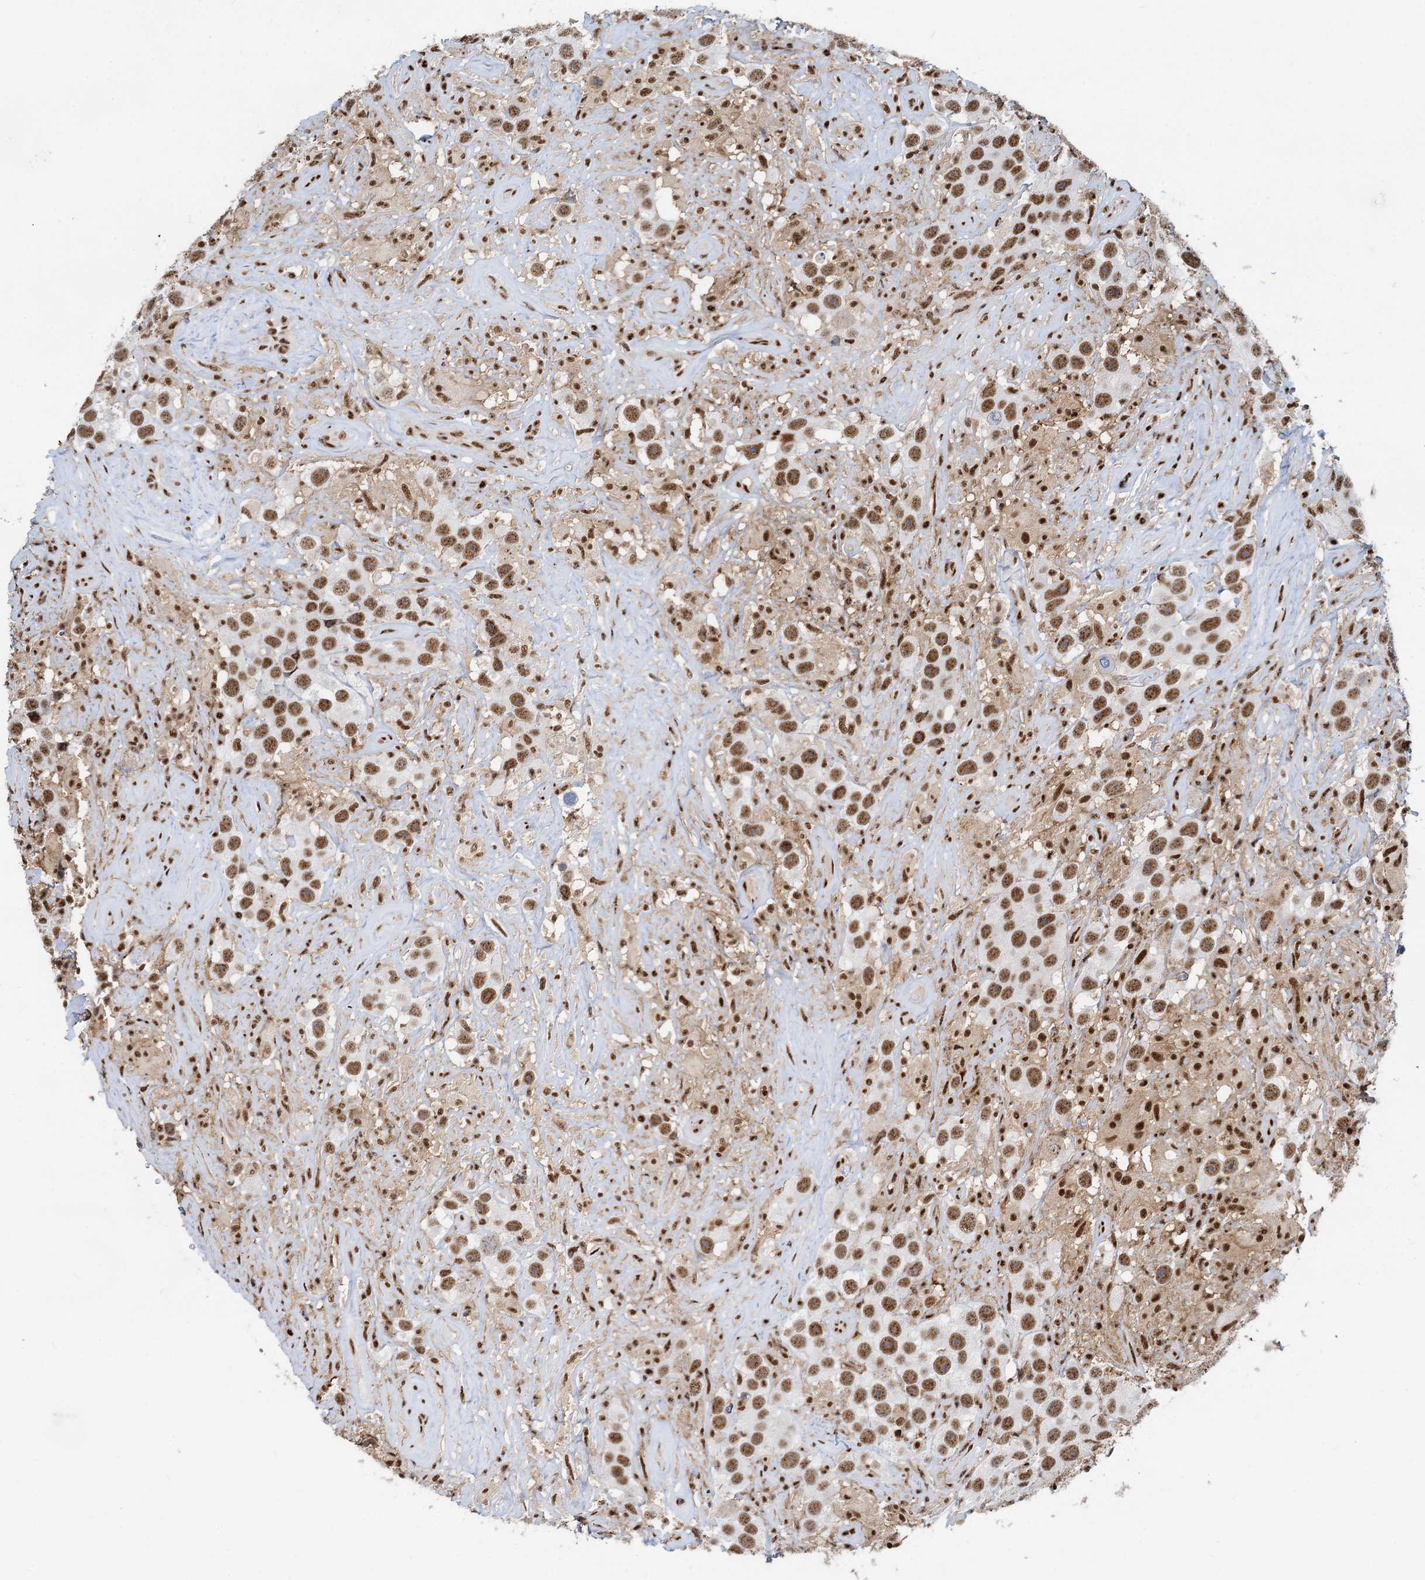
{"staining": {"intensity": "moderate", "quantity": ">75%", "location": "nuclear"}, "tissue": "testis cancer", "cell_type": "Tumor cells", "image_type": "cancer", "snomed": [{"axis": "morphology", "description": "Seminoma, NOS"}, {"axis": "topography", "description": "Testis"}], "caption": "Approximately >75% of tumor cells in human testis seminoma reveal moderate nuclear protein positivity as visualized by brown immunohistochemical staining.", "gene": "RBM26", "patient": {"sex": "male", "age": 49}}